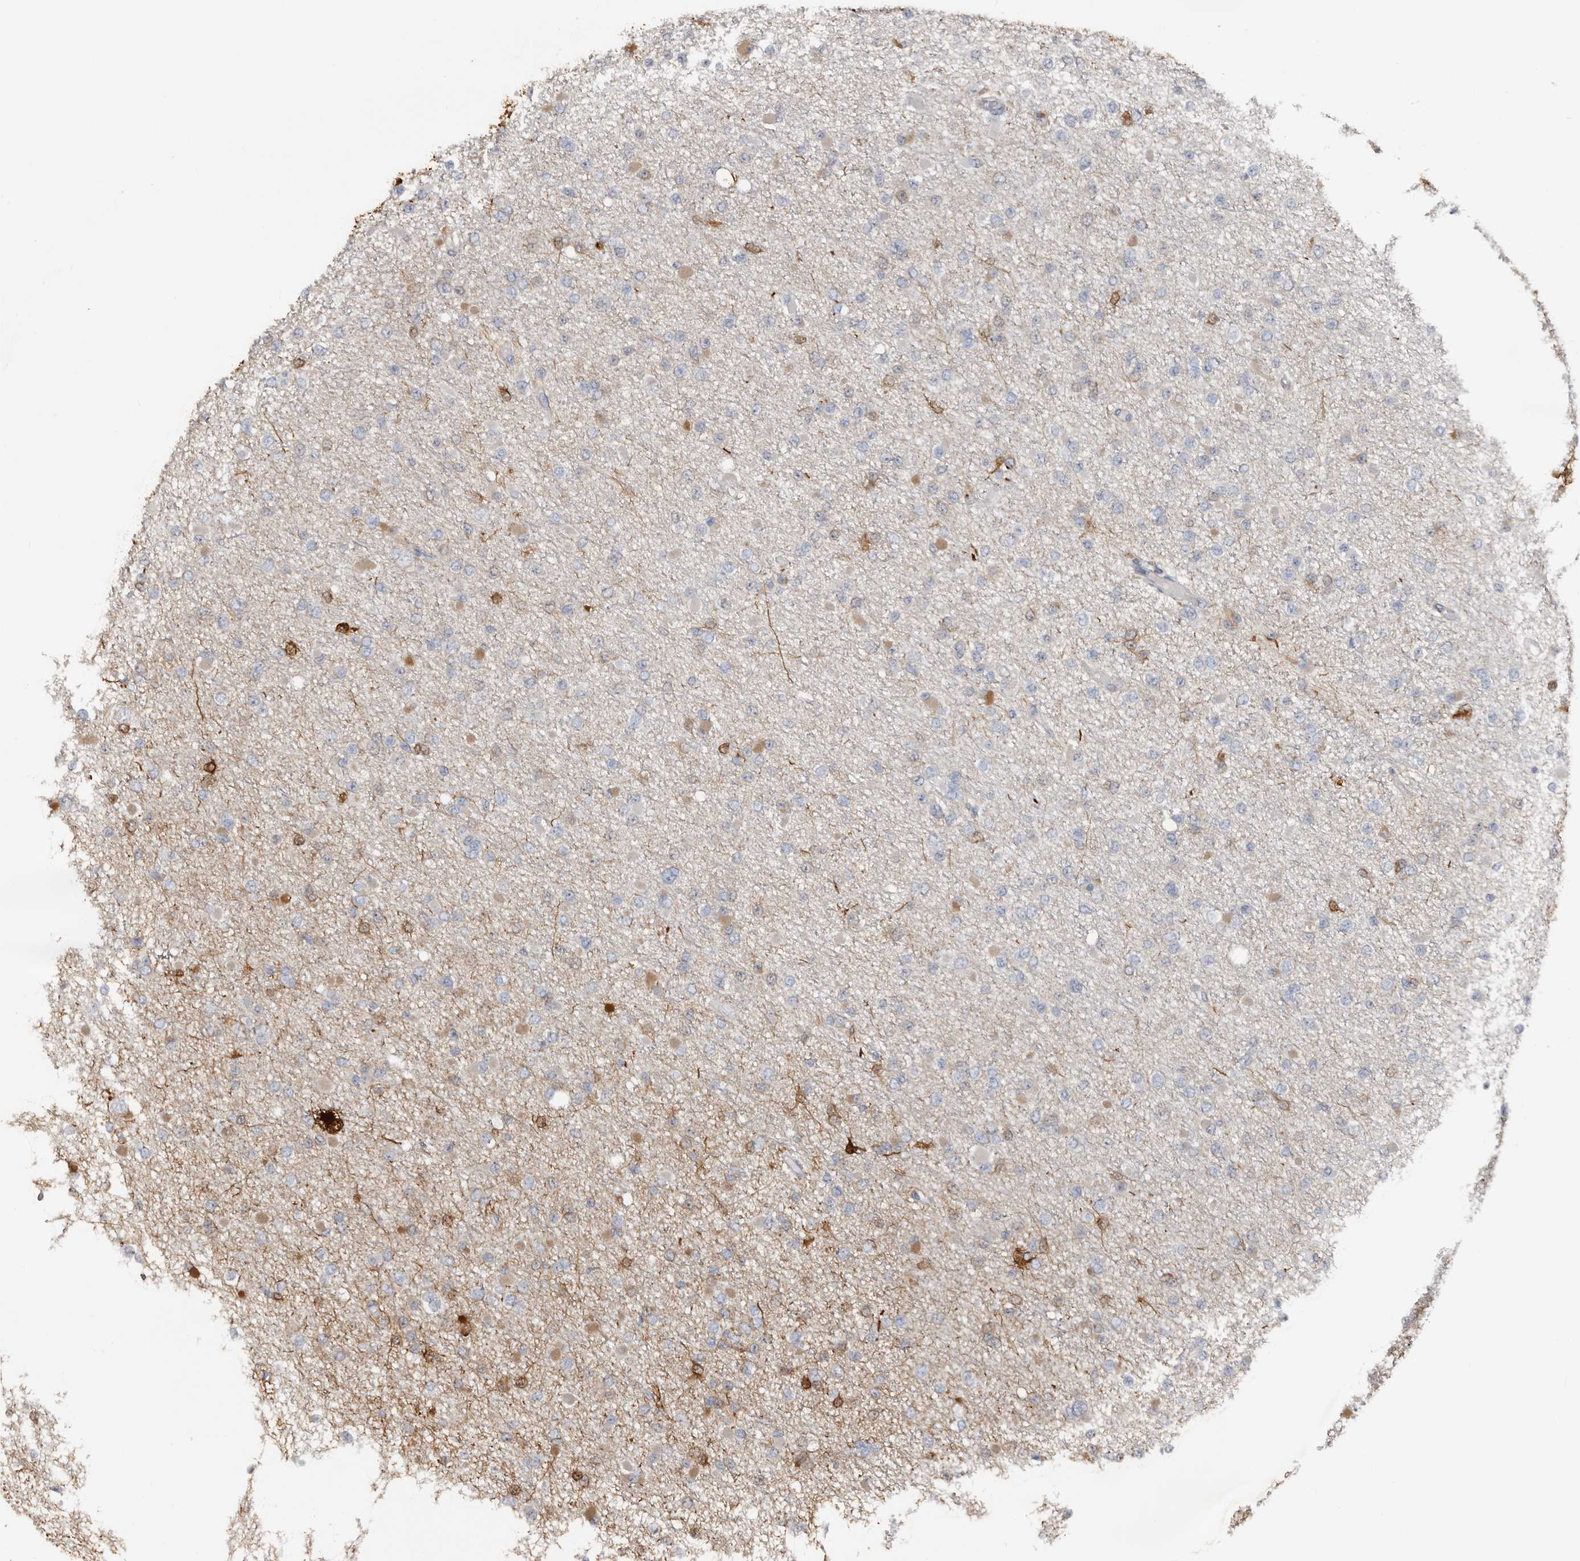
{"staining": {"intensity": "negative", "quantity": "none", "location": "none"}, "tissue": "glioma", "cell_type": "Tumor cells", "image_type": "cancer", "snomed": [{"axis": "morphology", "description": "Glioma, malignant, Low grade"}, {"axis": "topography", "description": "Brain"}], "caption": "DAB immunohistochemical staining of glioma shows no significant staining in tumor cells.", "gene": "FABP7", "patient": {"sex": "female", "age": 22}}